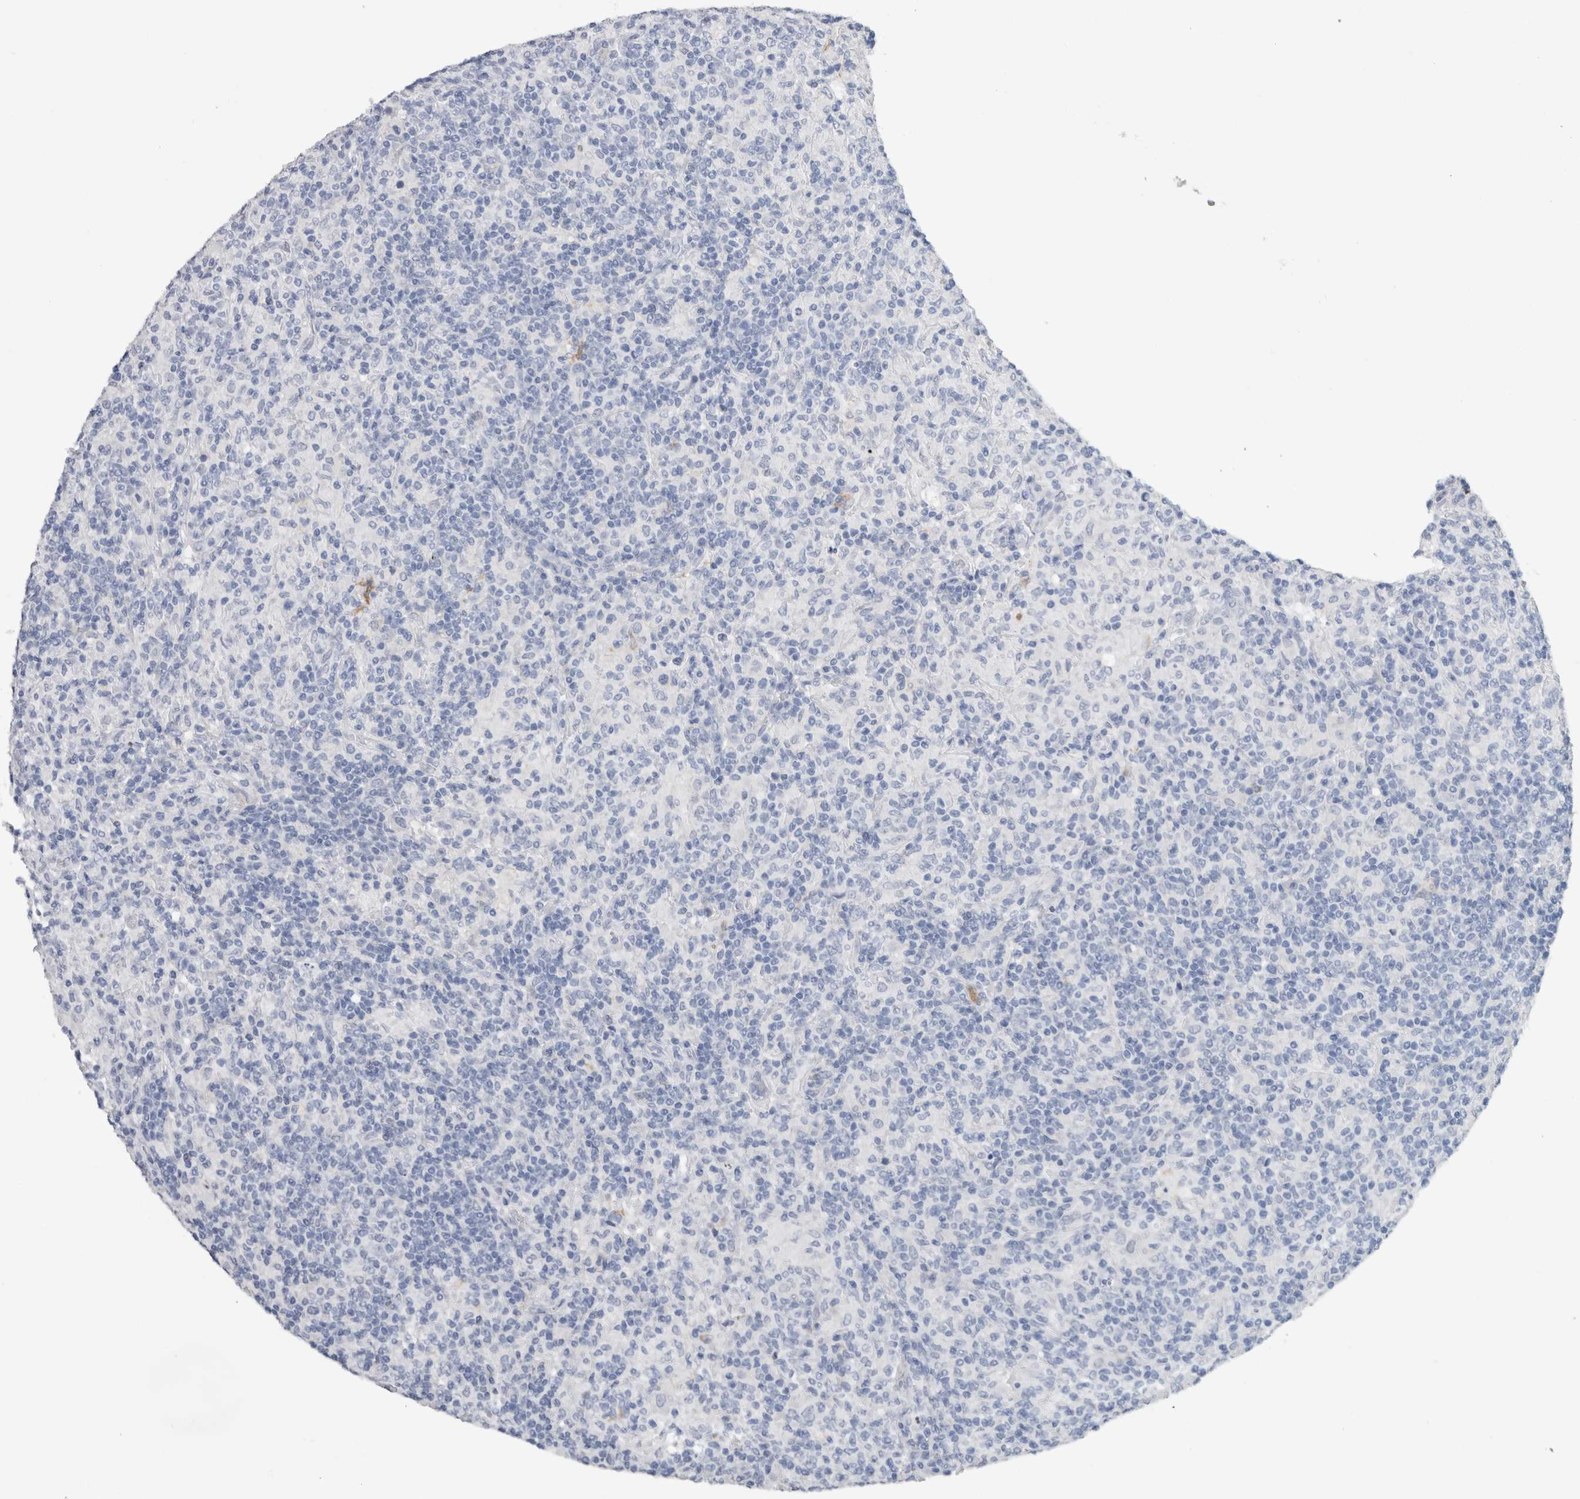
{"staining": {"intensity": "negative", "quantity": "none", "location": "none"}, "tissue": "lymphoma", "cell_type": "Tumor cells", "image_type": "cancer", "snomed": [{"axis": "morphology", "description": "Hodgkin's disease, NOS"}, {"axis": "topography", "description": "Lymph node"}], "caption": "Immunohistochemical staining of human lymphoma exhibits no significant positivity in tumor cells.", "gene": "FABP4", "patient": {"sex": "male", "age": 70}}